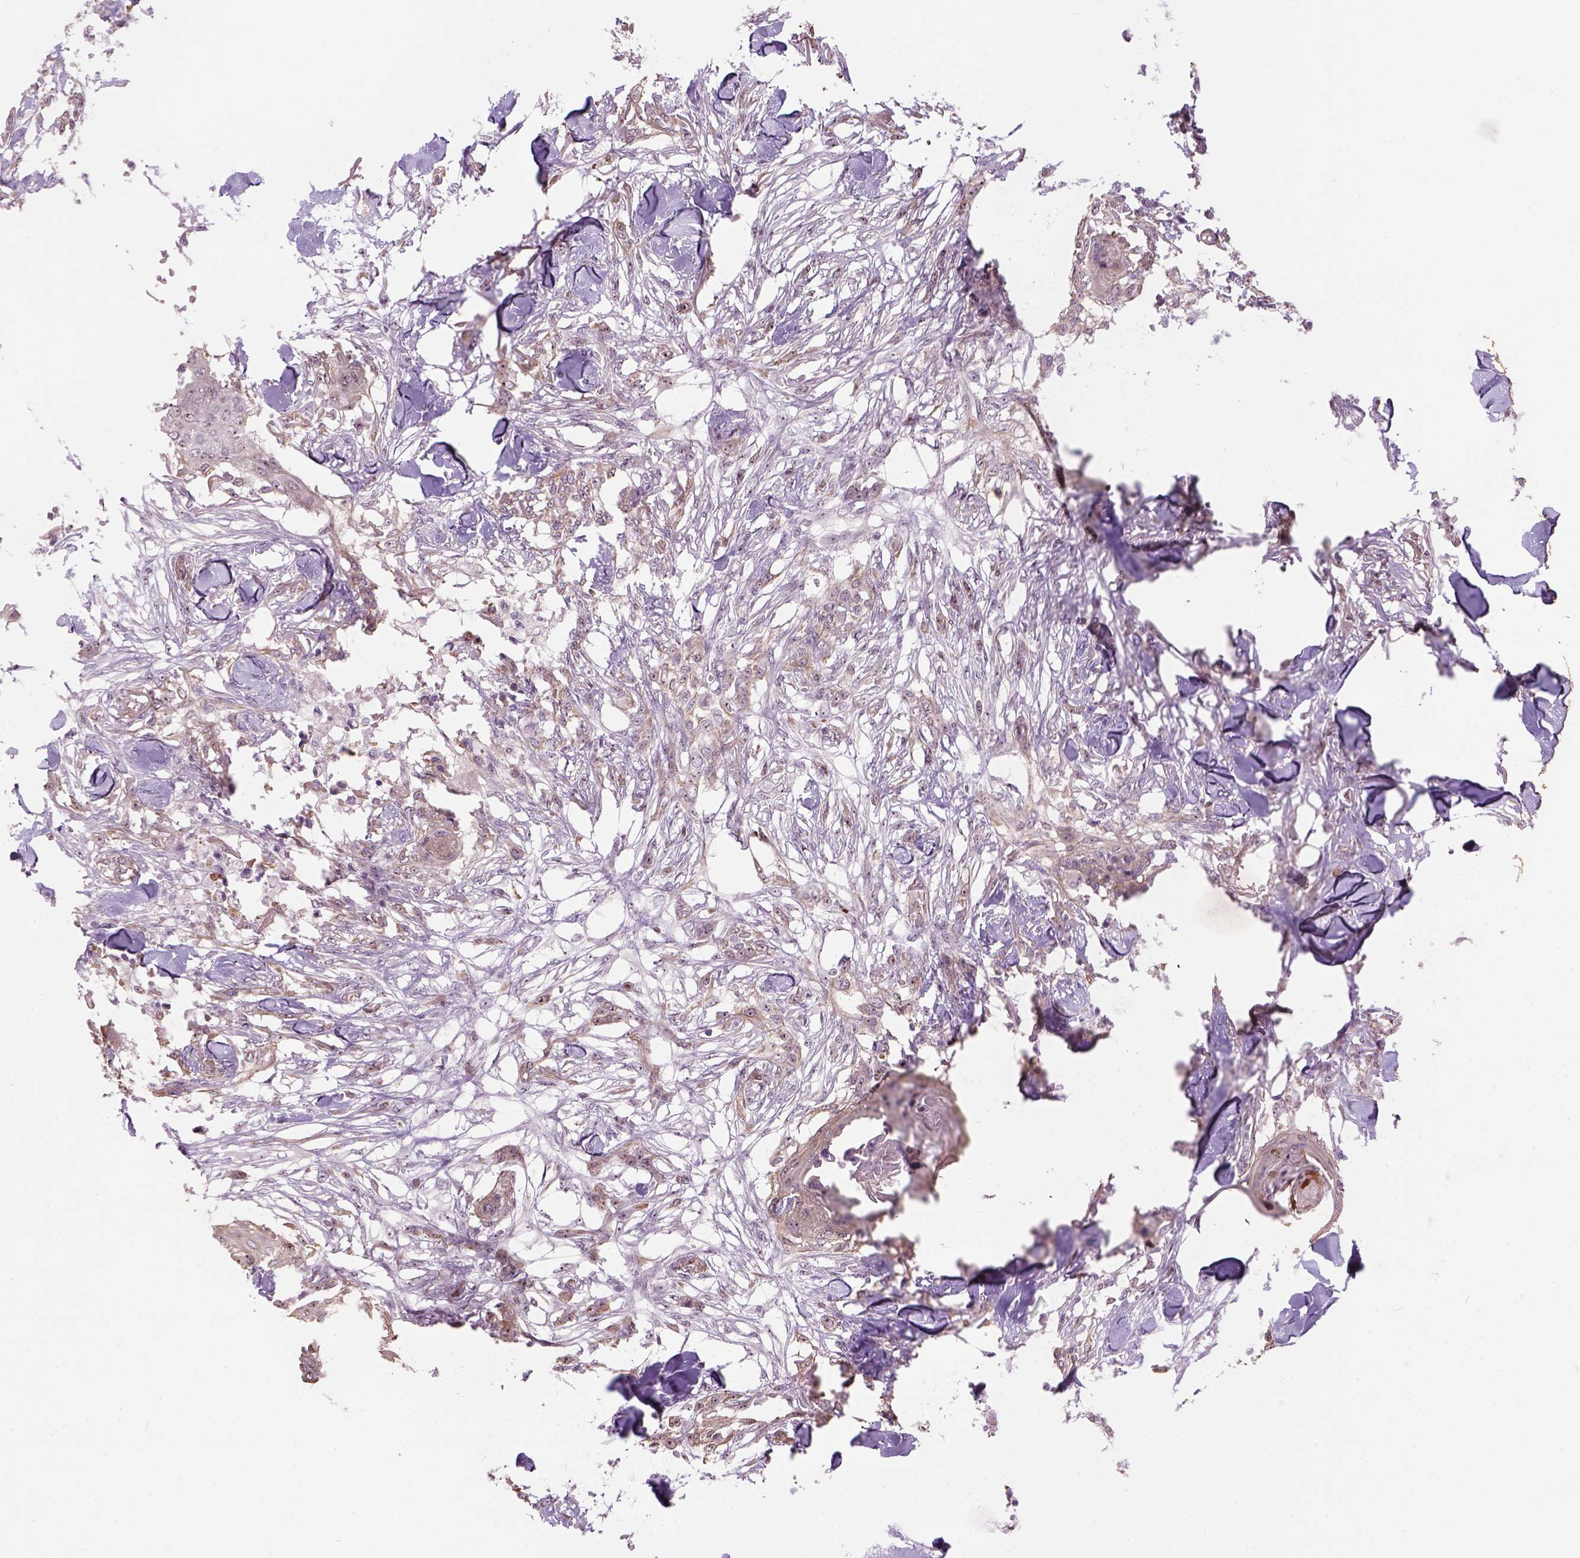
{"staining": {"intensity": "moderate", "quantity": ">75%", "location": "nuclear"}, "tissue": "skin cancer", "cell_type": "Tumor cells", "image_type": "cancer", "snomed": [{"axis": "morphology", "description": "Squamous cell carcinoma, NOS"}, {"axis": "topography", "description": "Skin"}], "caption": "This is an image of immunohistochemistry (IHC) staining of skin cancer, which shows moderate expression in the nuclear of tumor cells.", "gene": "RRS1", "patient": {"sex": "female", "age": 59}}